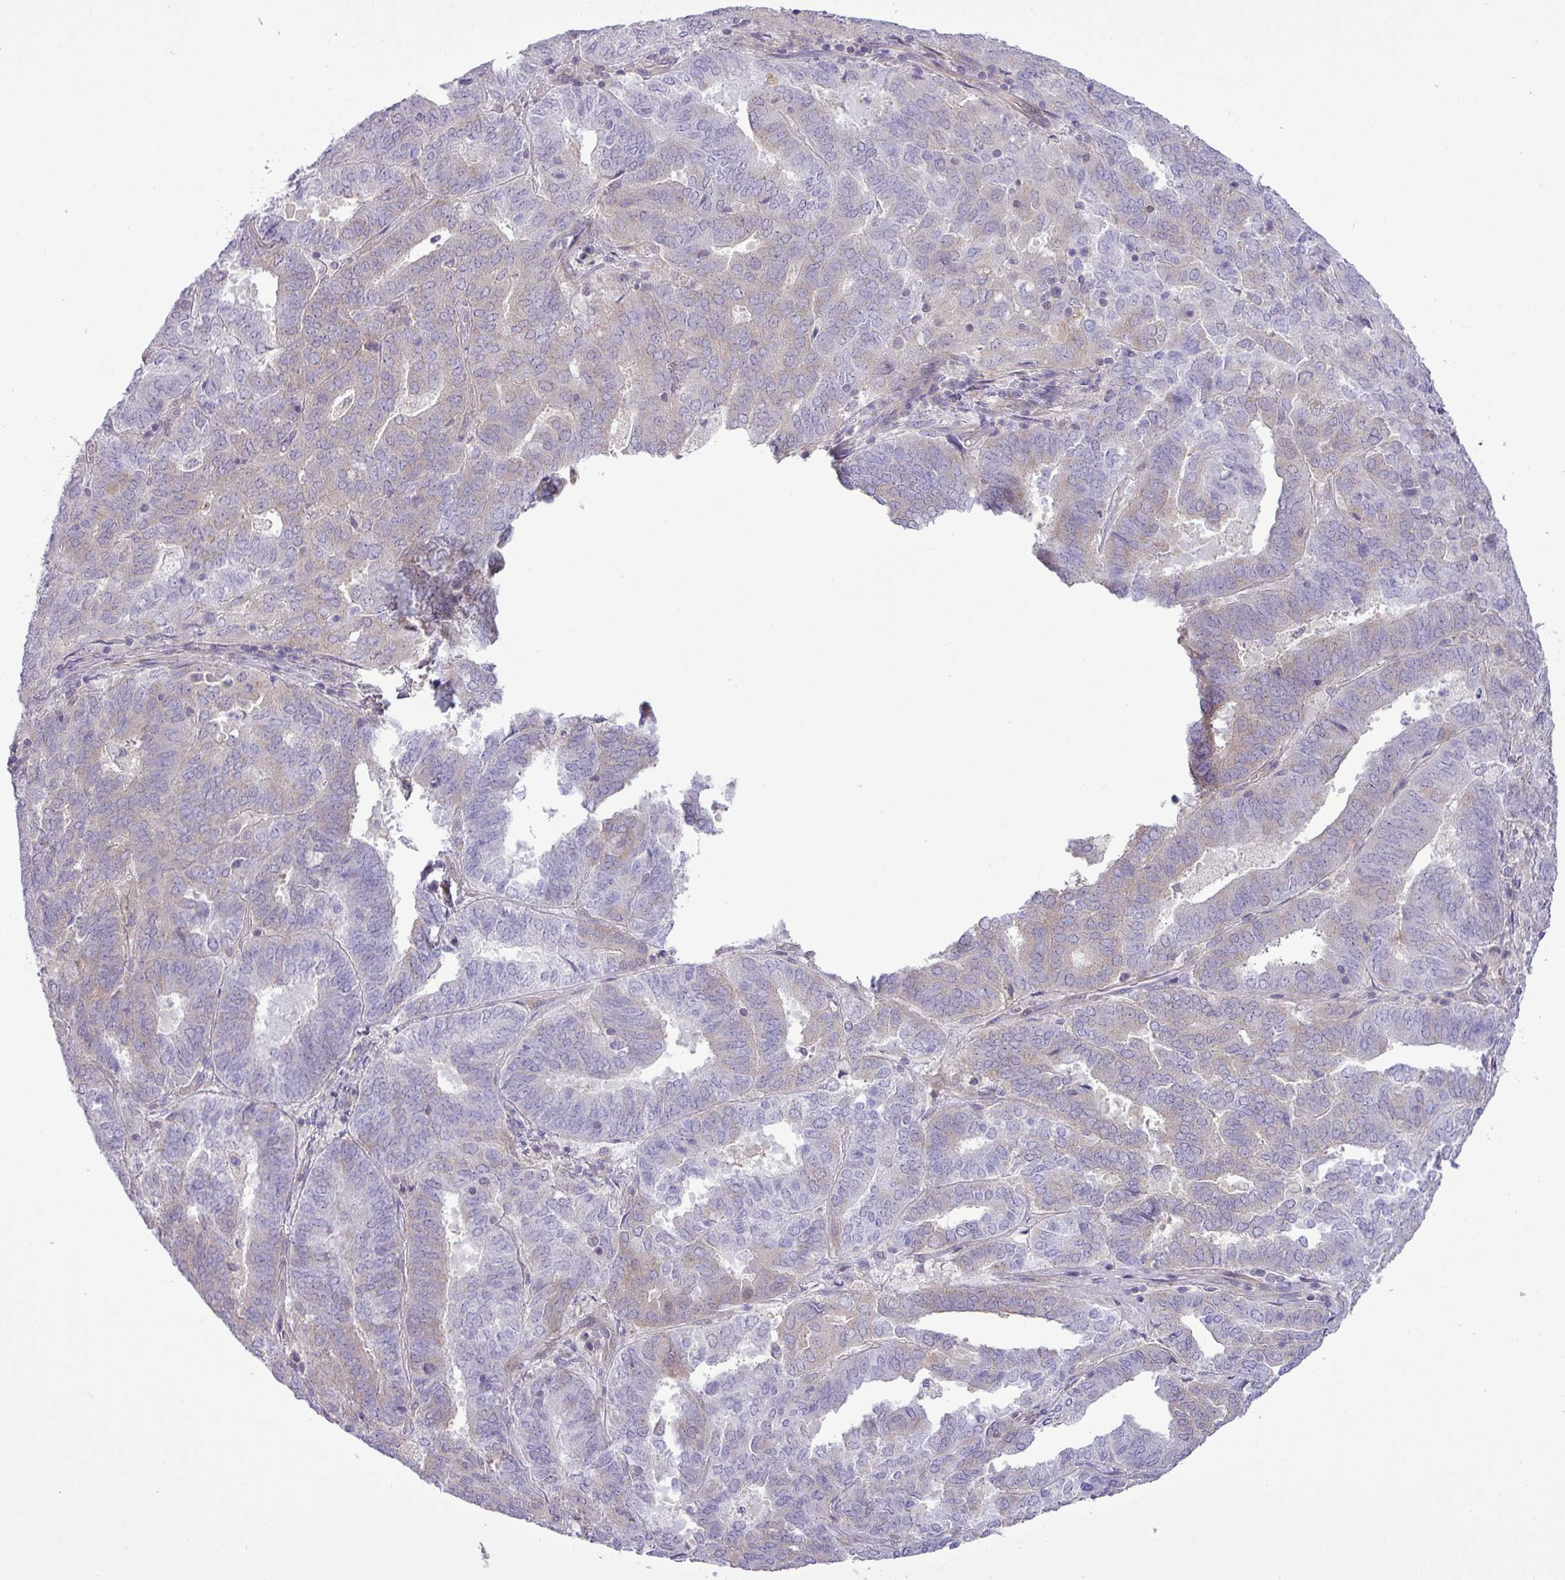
{"staining": {"intensity": "negative", "quantity": "none", "location": "none"}, "tissue": "endometrial cancer", "cell_type": "Tumor cells", "image_type": "cancer", "snomed": [{"axis": "morphology", "description": "Adenocarcinoma, NOS"}, {"axis": "topography", "description": "Endometrium"}], "caption": "Tumor cells are negative for brown protein staining in endometrial cancer.", "gene": "FAM222B", "patient": {"sex": "female", "age": 72}}